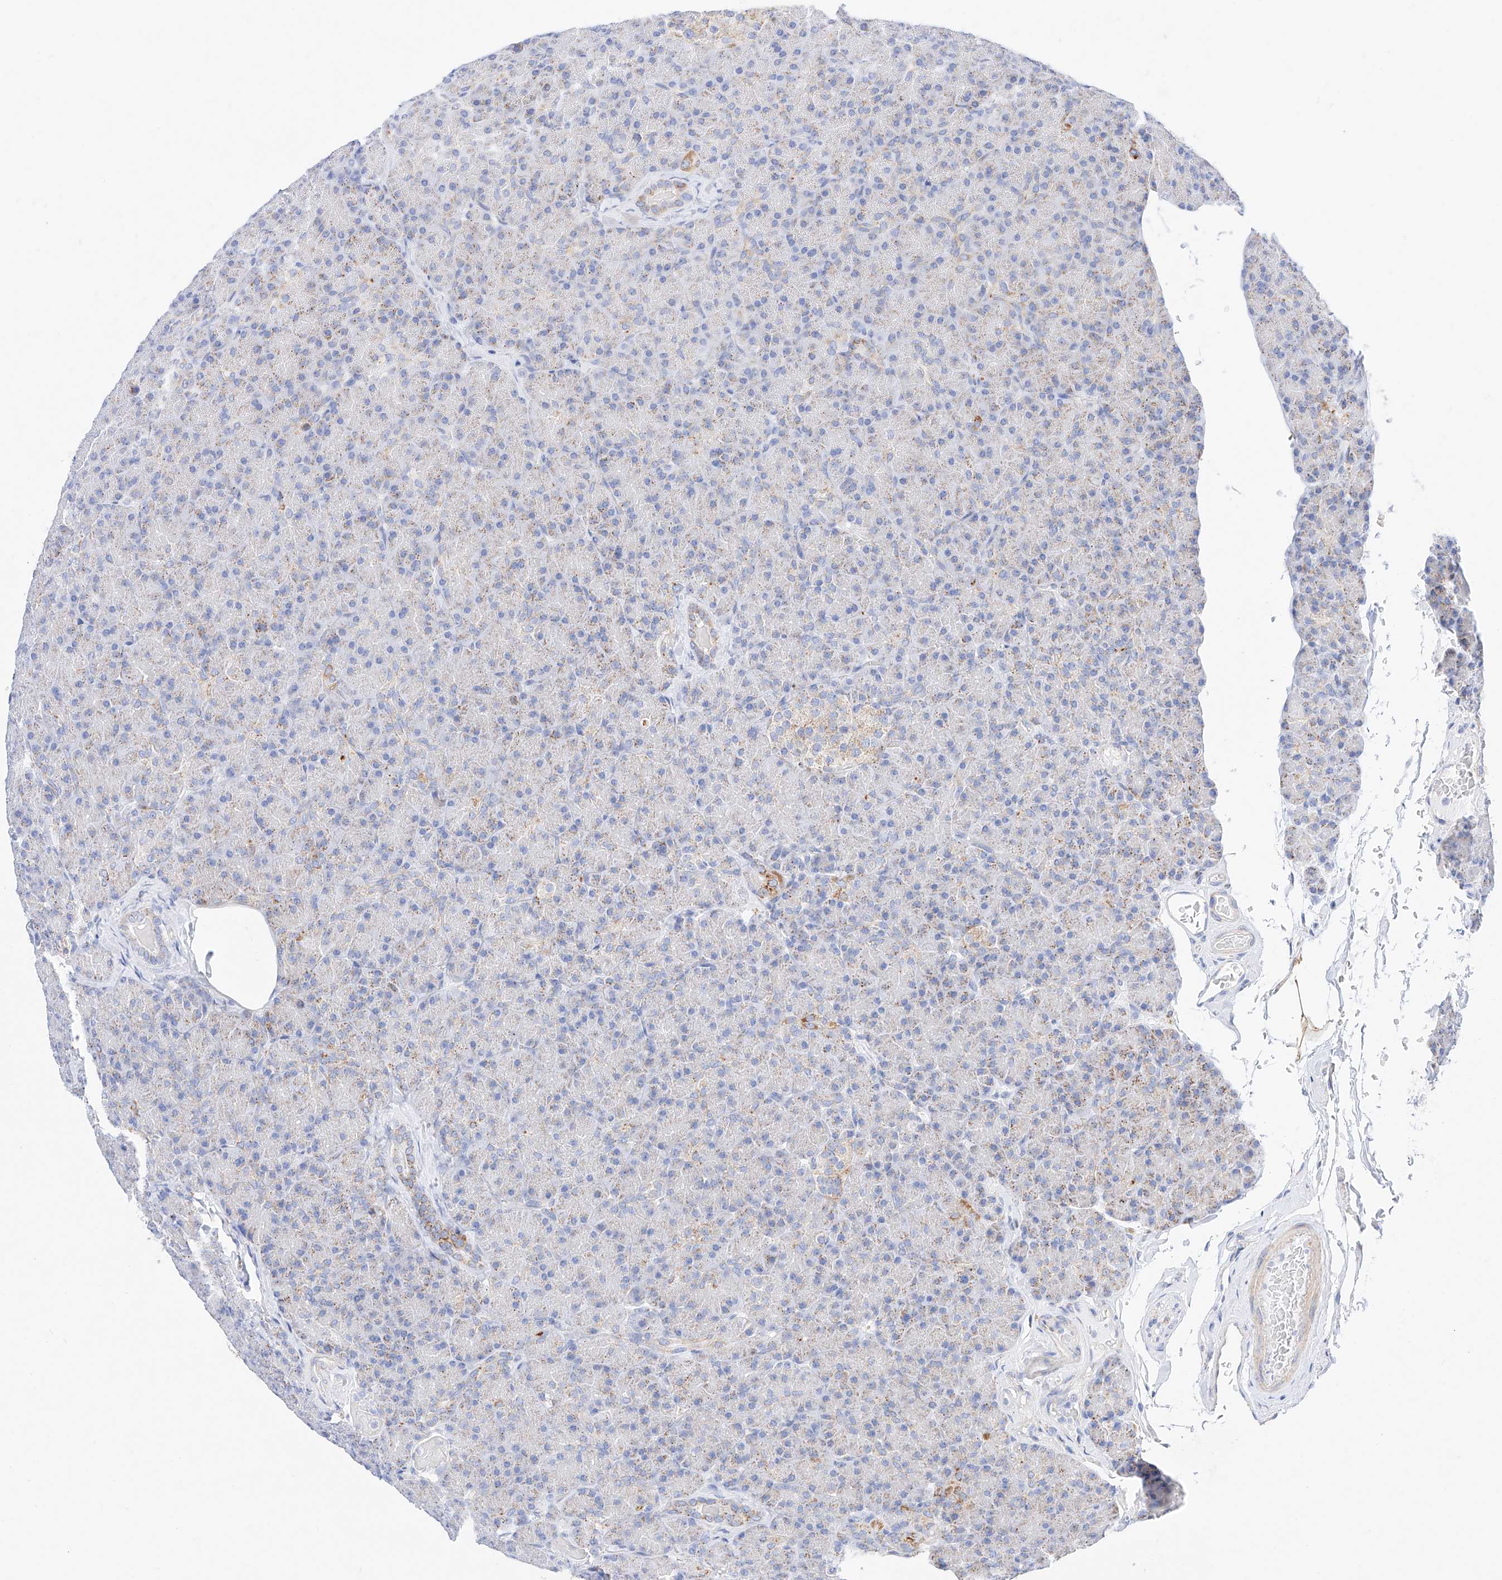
{"staining": {"intensity": "weak", "quantity": "25%-75%", "location": "cytoplasmic/membranous"}, "tissue": "pancreas", "cell_type": "Exocrine glandular cells", "image_type": "normal", "snomed": [{"axis": "morphology", "description": "Normal tissue, NOS"}, {"axis": "topography", "description": "Pancreas"}], "caption": "Unremarkable pancreas reveals weak cytoplasmic/membranous expression in about 25%-75% of exocrine glandular cells.", "gene": "C6orf62", "patient": {"sex": "female", "age": 43}}